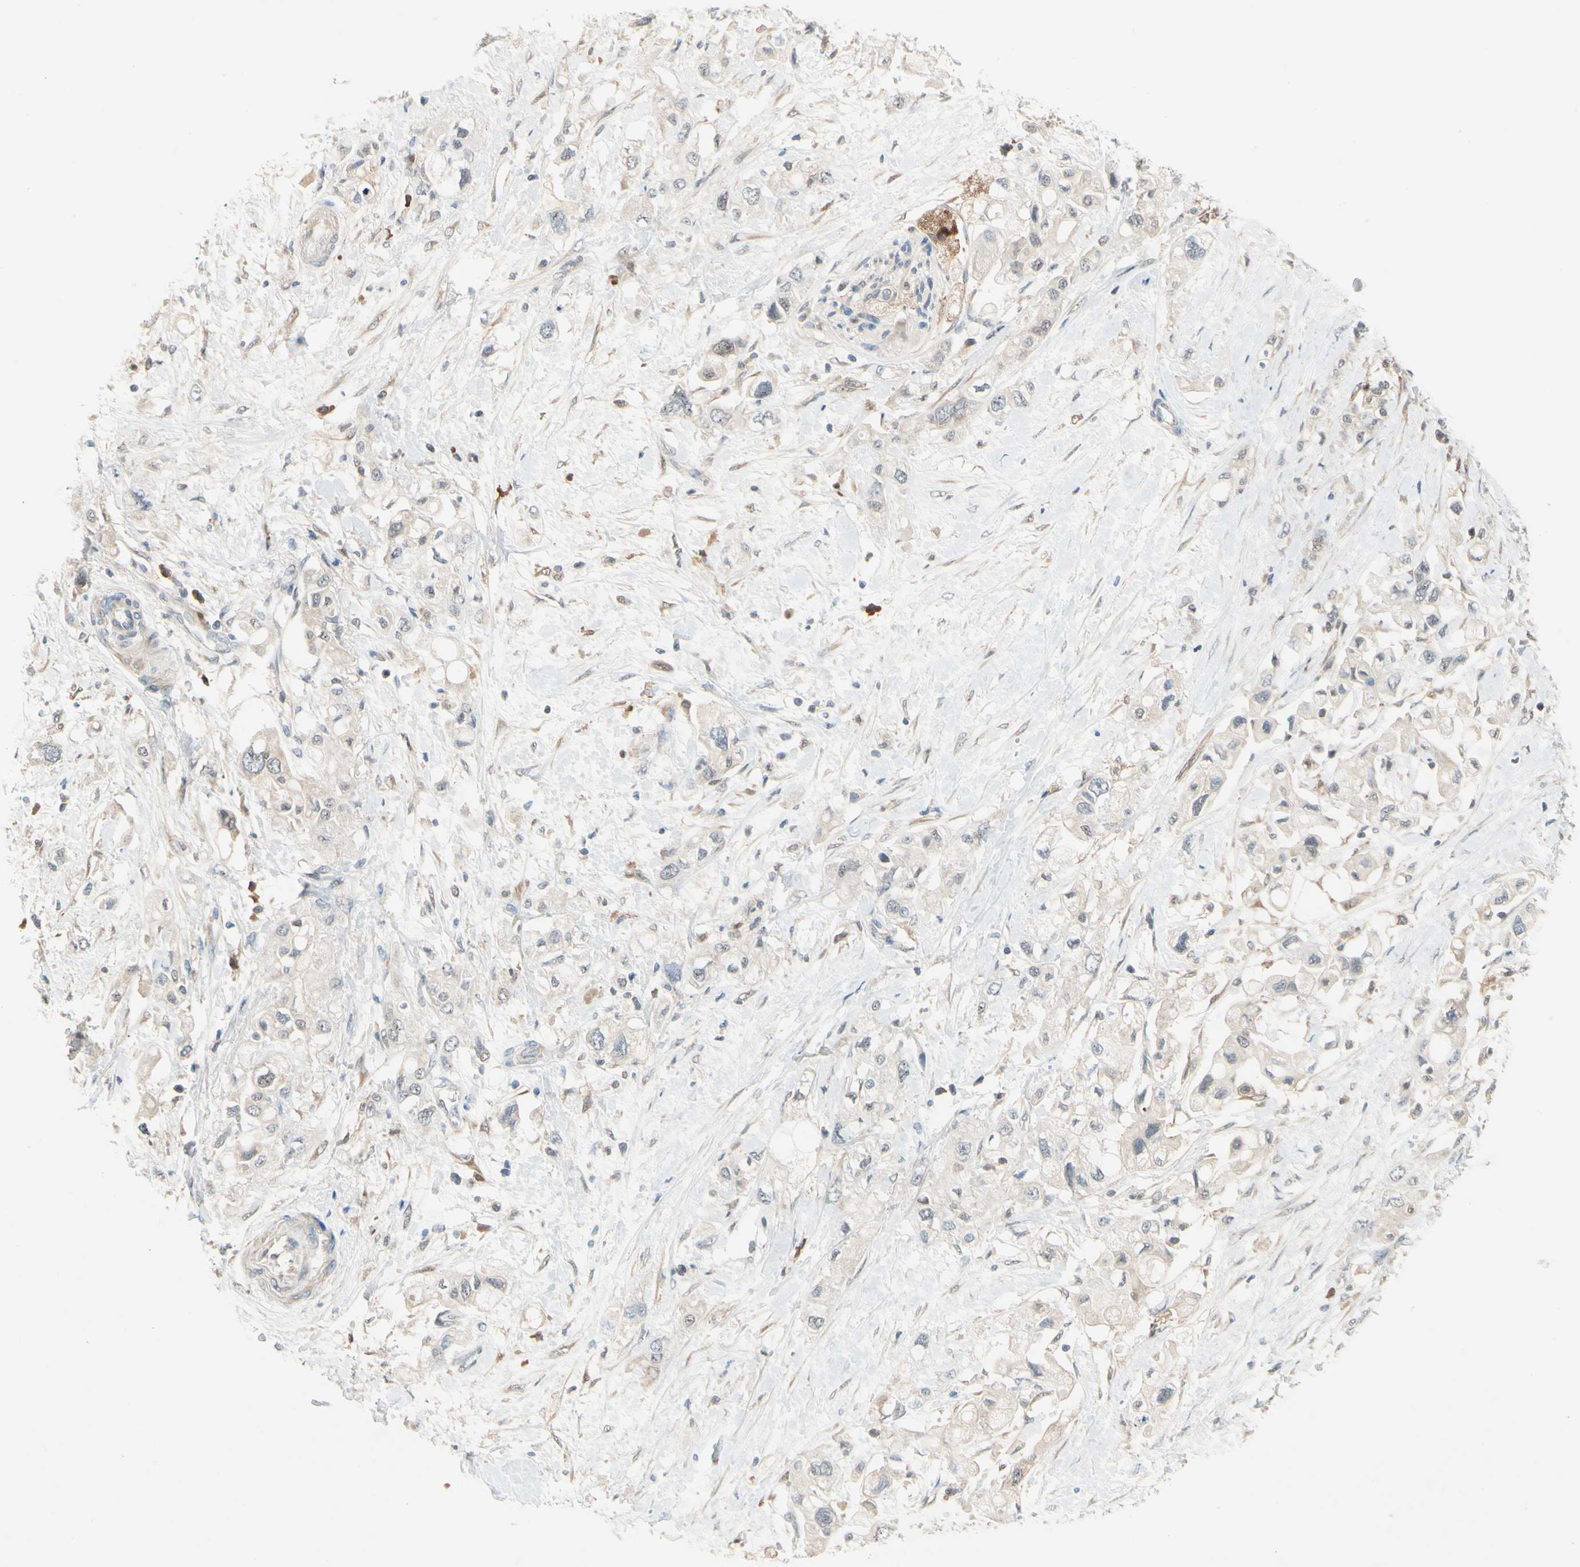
{"staining": {"intensity": "weak", "quantity": ">75%", "location": "cytoplasmic/membranous"}, "tissue": "pancreatic cancer", "cell_type": "Tumor cells", "image_type": "cancer", "snomed": [{"axis": "morphology", "description": "Adenocarcinoma, NOS"}, {"axis": "topography", "description": "Pancreas"}], "caption": "Protein expression analysis of human pancreatic adenocarcinoma reveals weak cytoplasmic/membranous staining in approximately >75% of tumor cells.", "gene": "WIPI1", "patient": {"sex": "female", "age": 56}}